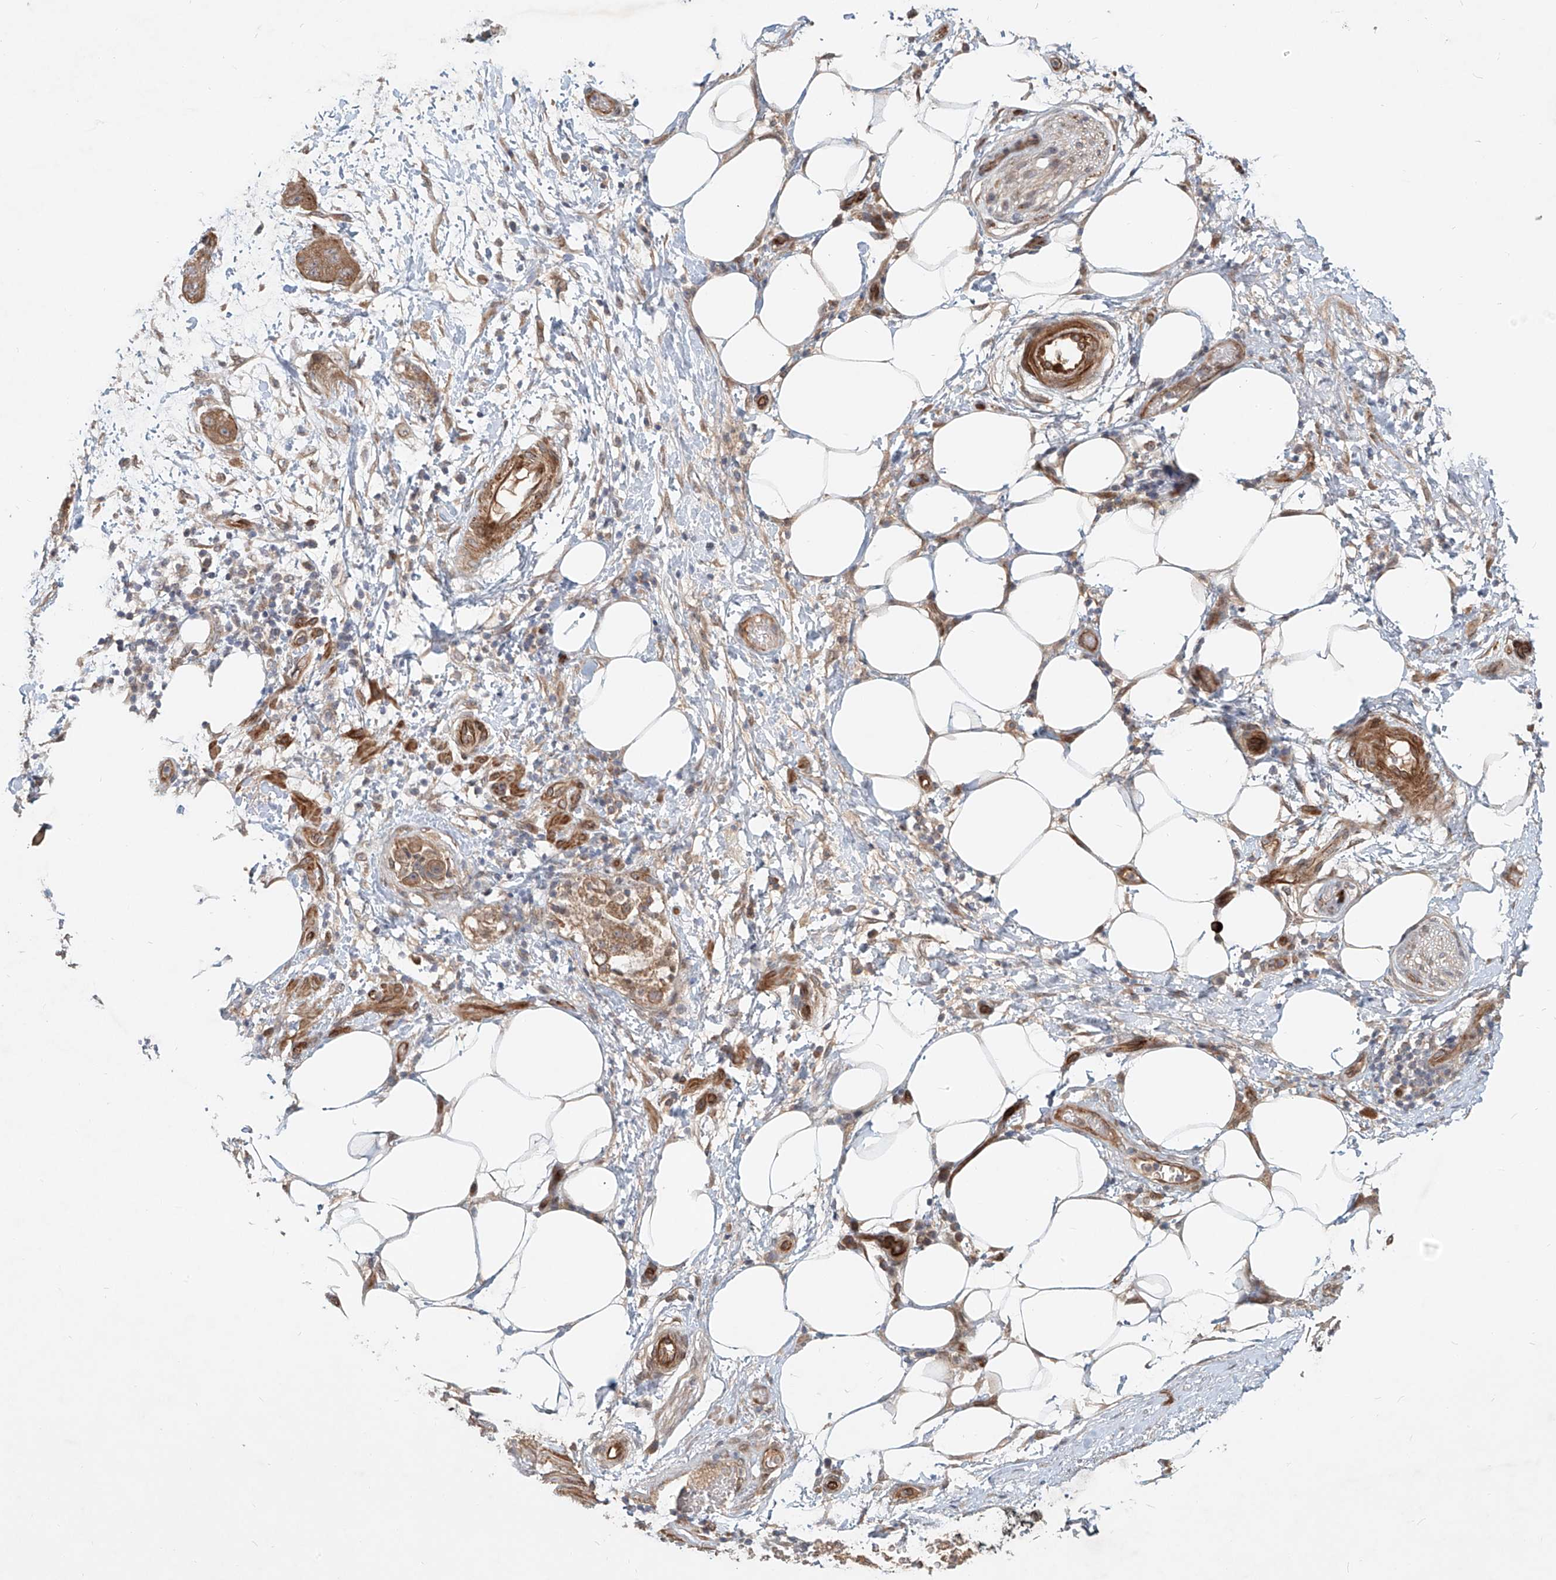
{"staining": {"intensity": "moderate", "quantity": ">75%", "location": "cytoplasmic/membranous"}, "tissue": "pancreatic cancer", "cell_type": "Tumor cells", "image_type": "cancer", "snomed": [{"axis": "morphology", "description": "Adenocarcinoma, NOS"}, {"axis": "topography", "description": "Pancreas"}], "caption": "Brown immunohistochemical staining in human pancreatic cancer reveals moderate cytoplasmic/membranous expression in approximately >75% of tumor cells. The protein is stained brown, and the nuclei are stained in blue (DAB (3,3'-diaminobenzidine) IHC with brightfield microscopy, high magnification).", "gene": "SASH1", "patient": {"sex": "female", "age": 78}}